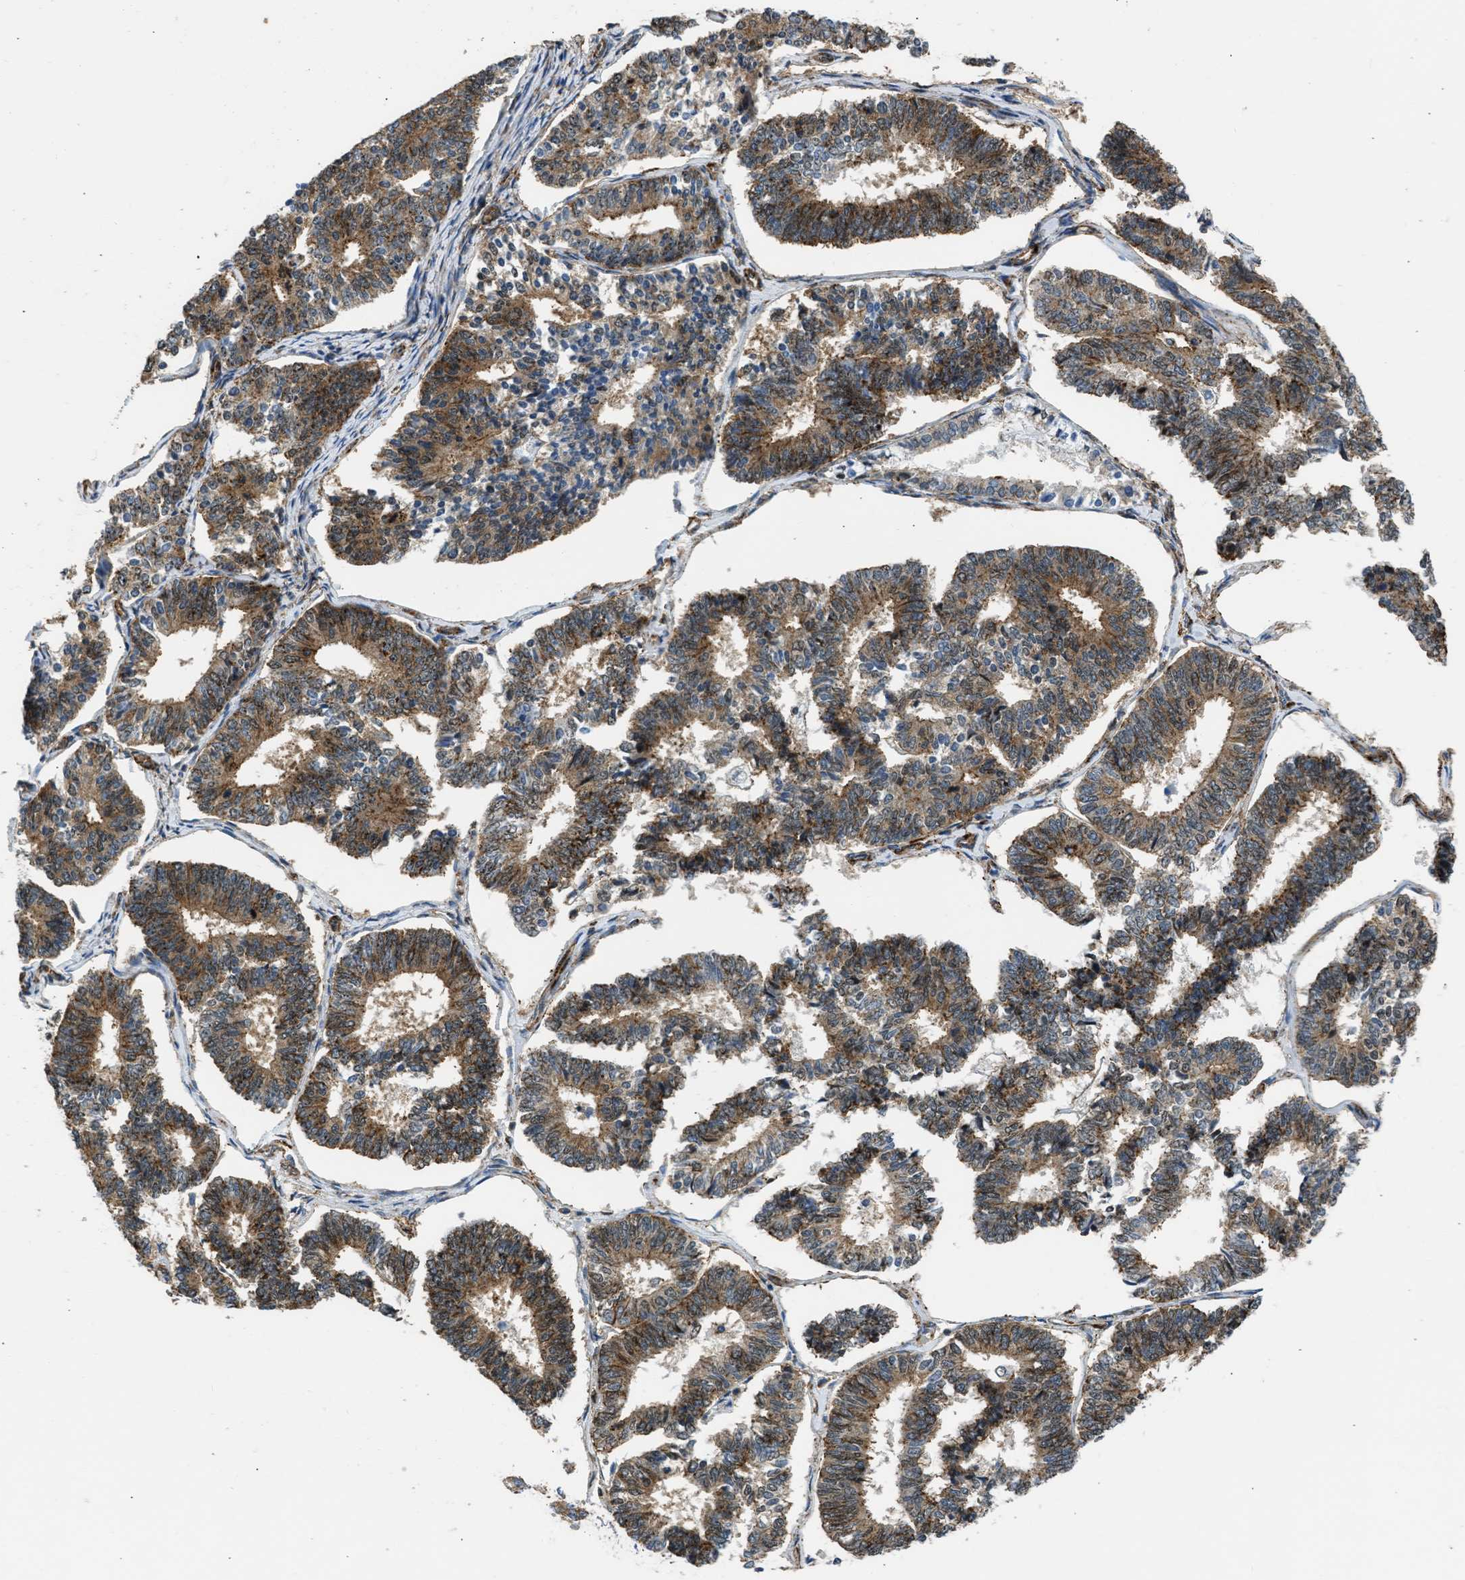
{"staining": {"intensity": "moderate", "quantity": ">75%", "location": "cytoplasmic/membranous"}, "tissue": "endometrial cancer", "cell_type": "Tumor cells", "image_type": "cancer", "snomed": [{"axis": "morphology", "description": "Adenocarcinoma, NOS"}, {"axis": "topography", "description": "Endometrium"}], "caption": "DAB immunohistochemical staining of human endometrial cancer displays moderate cytoplasmic/membranous protein positivity in about >75% of tumor cells.", "gene": "SEPTIN2", "patient": {"sex": "female", "age": 70}}